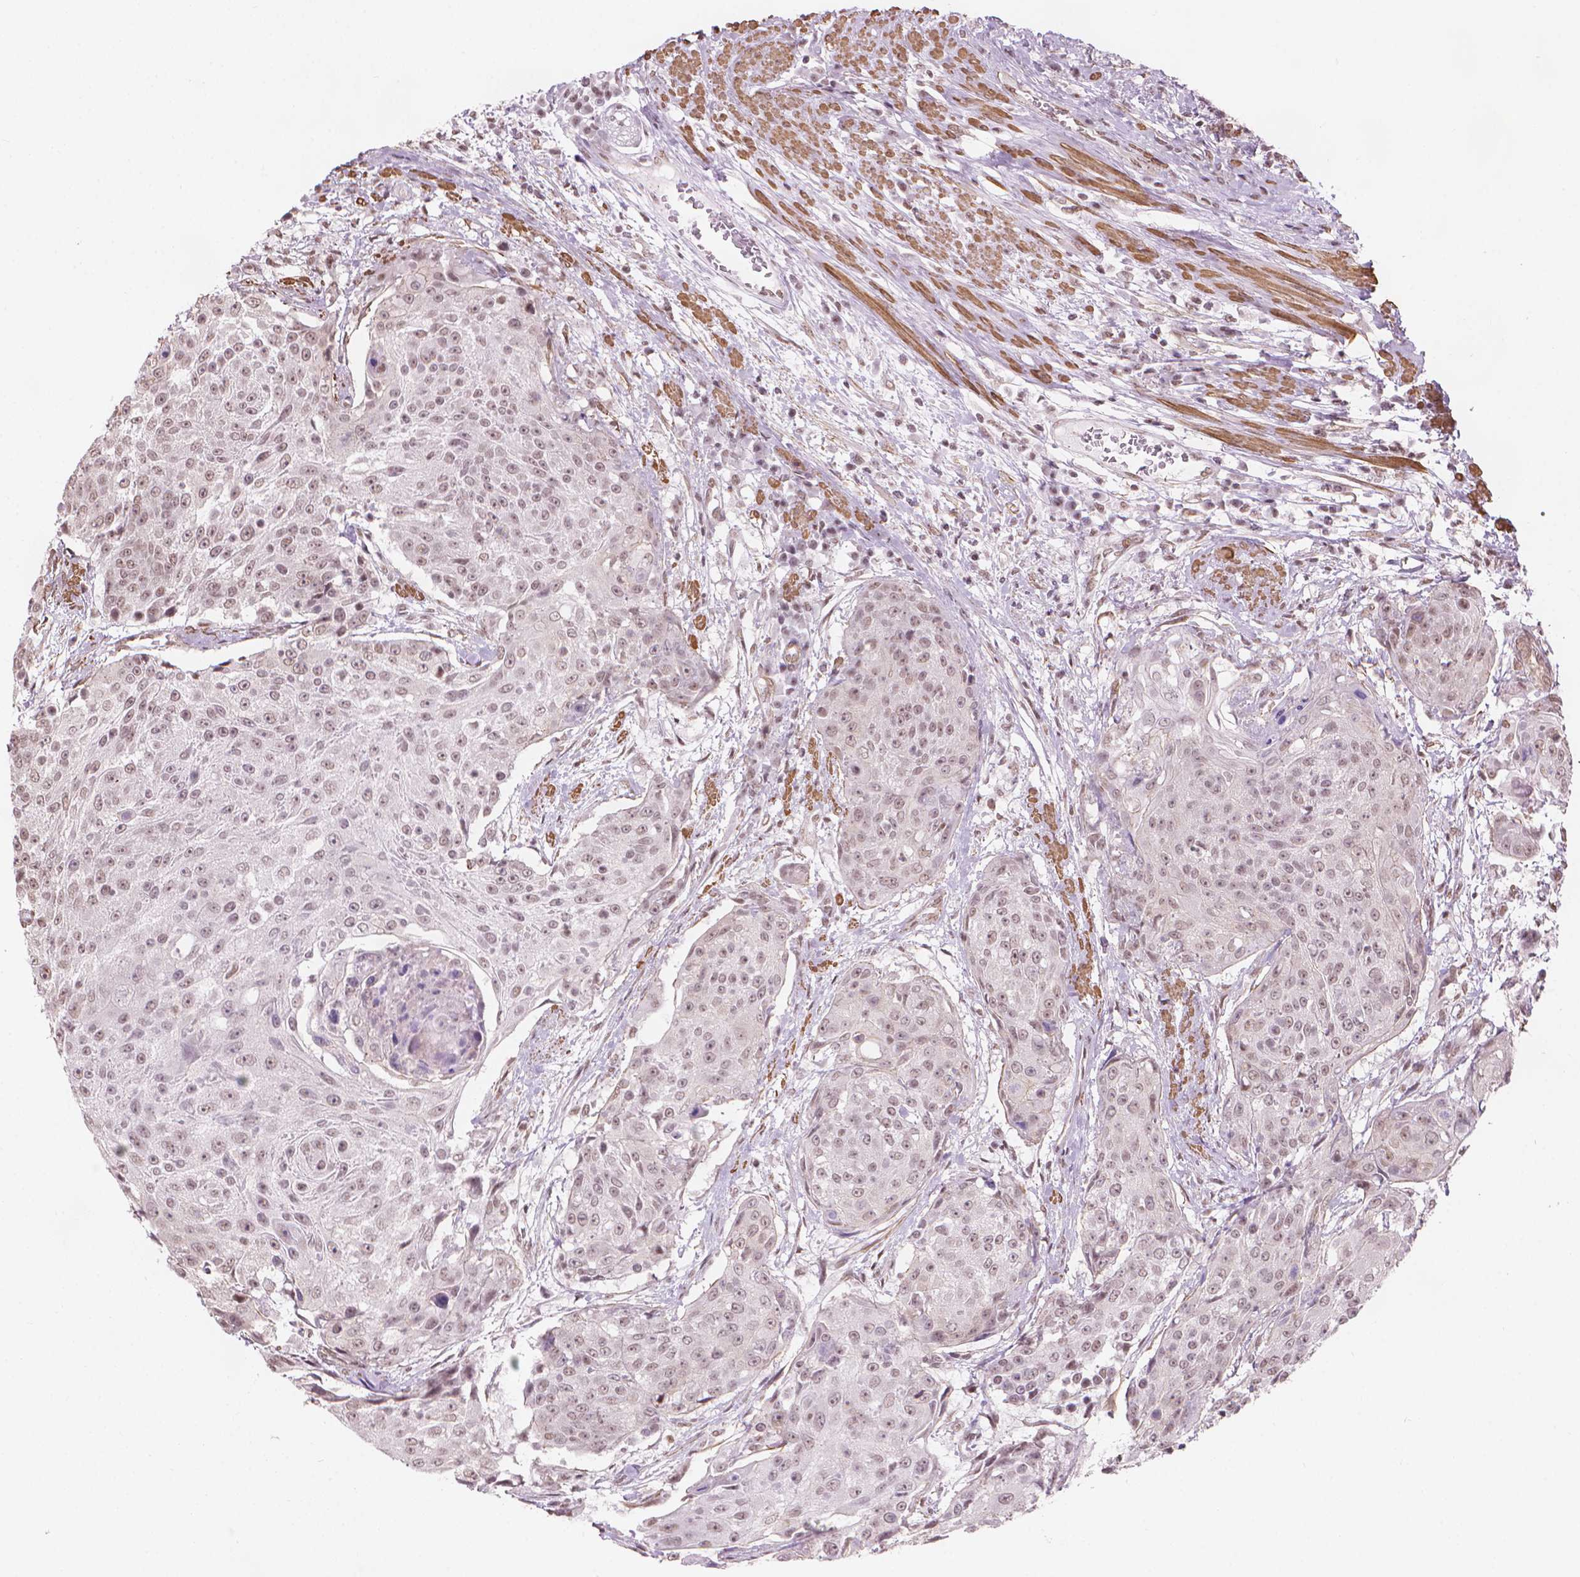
{"staining": {"intensity": "weak", "quantity": ">75%", "location": "nuclear"}, "tissue": "urothelial cancer", "cell_type": "Tumor cells", "image_type": "cancer", "snomed": [{"axis": "morphology", "description": "Urothelial carcinoma, High grade"}, {"axis": "topography", "description": "Urinary bladder"}], "caption": "Protein expression analysis of human urothelial cancer reveals weak nuclear expression in approximately >75% of tumor cells.", "gene": "HOXD4", "patient": {"sex": "female", "age": 63}}